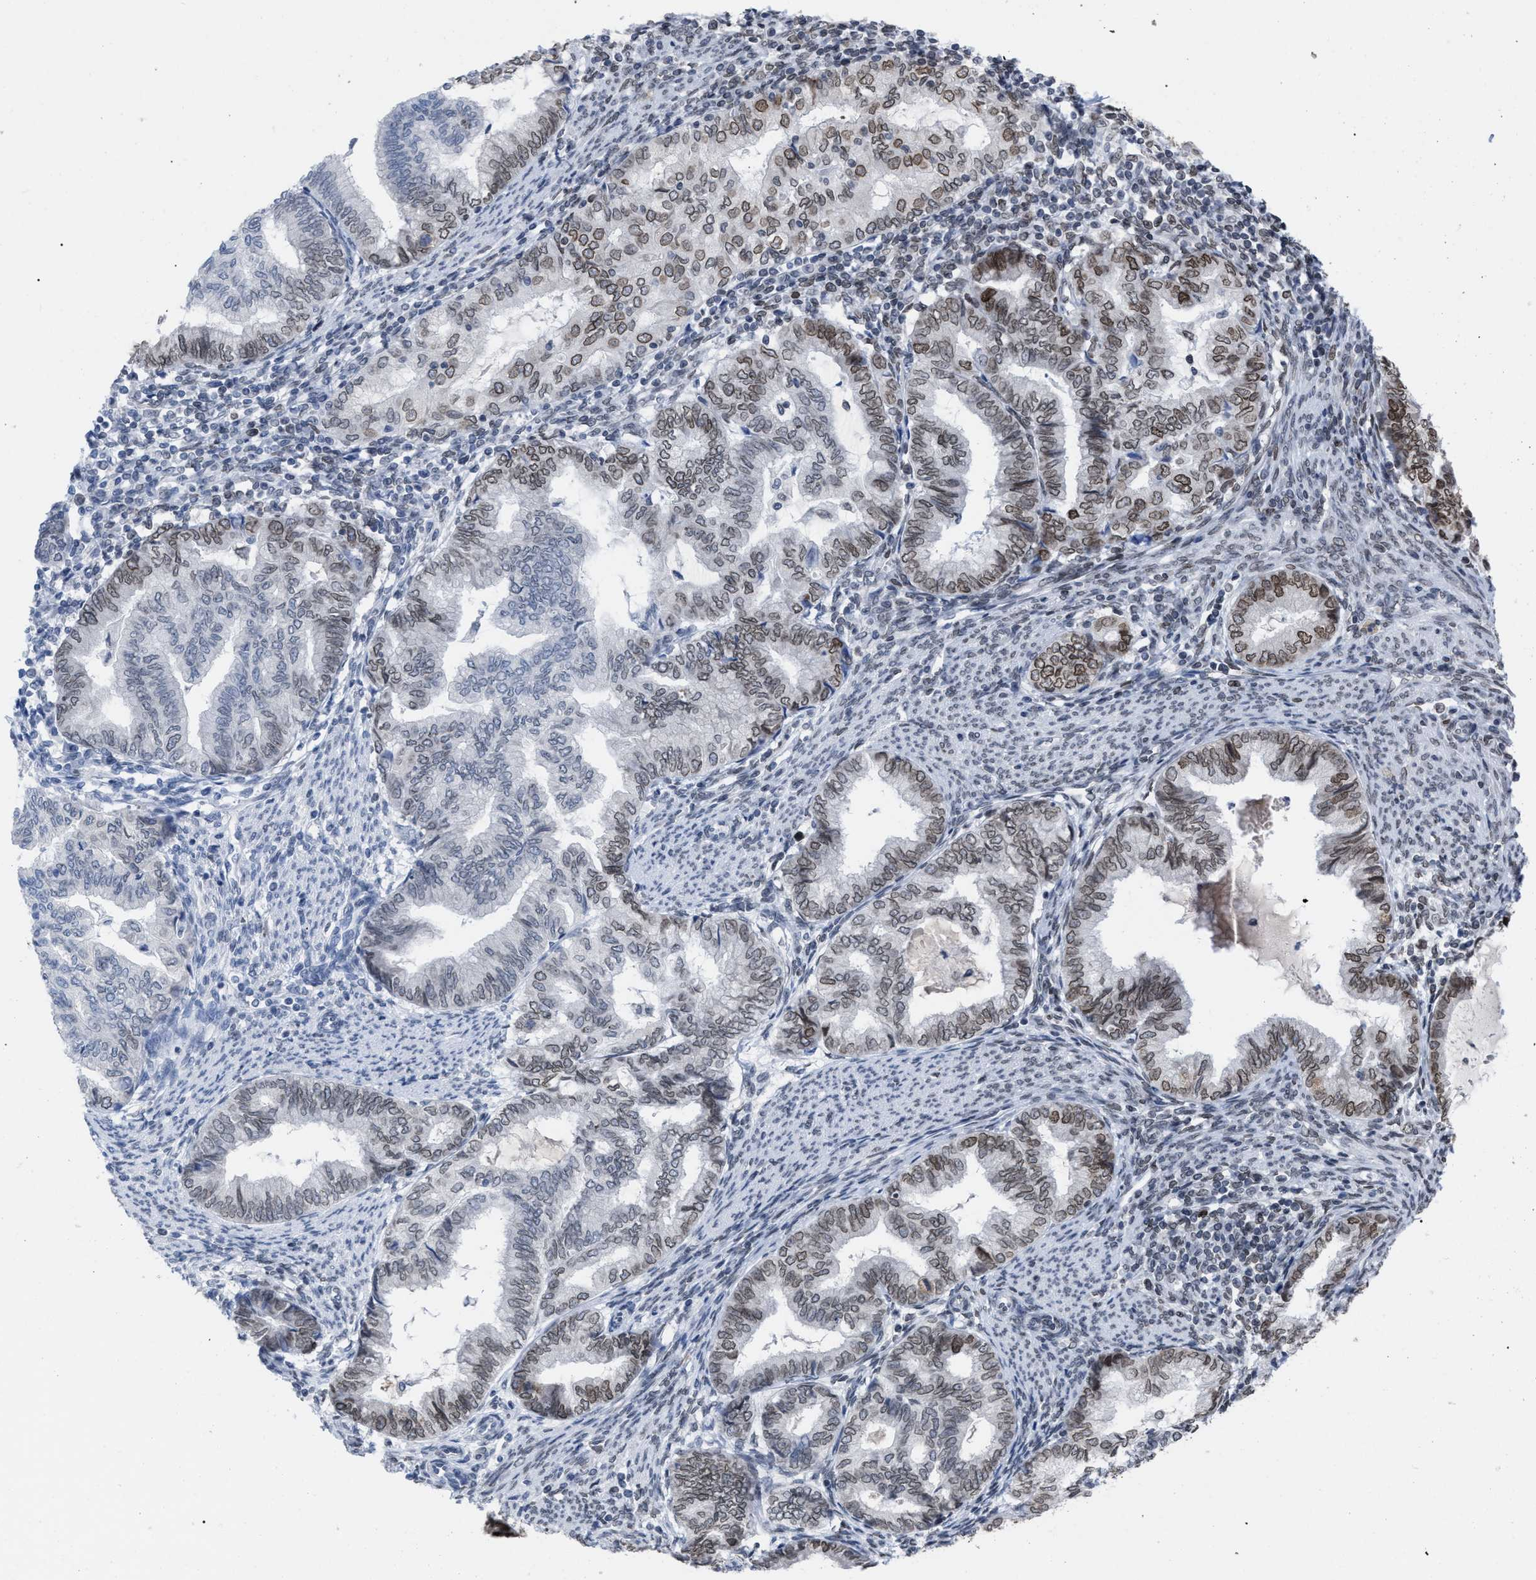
{"staining": {"intensity": "moderate", "quantity": ">75%", "location": "cytoplasmic/membranous,nuclear"}, "tissue": "endometrial cancer", "cell_type": "Tumor cells", "image_type": "cancer", "snomed": [{"axis": "morphology", "description": "Adenocarcinoma, NOS"}, {"axis": "topography", "description": "Endometrium"}], "caption": "Endometrial cancer stained with a brown dye exhibits moderate cytoplasmic/membranous and nuclear positive staining in about >75% of tumor cells.", "gene": "TPR", "patient": {"sex": "female", "age": 79}}